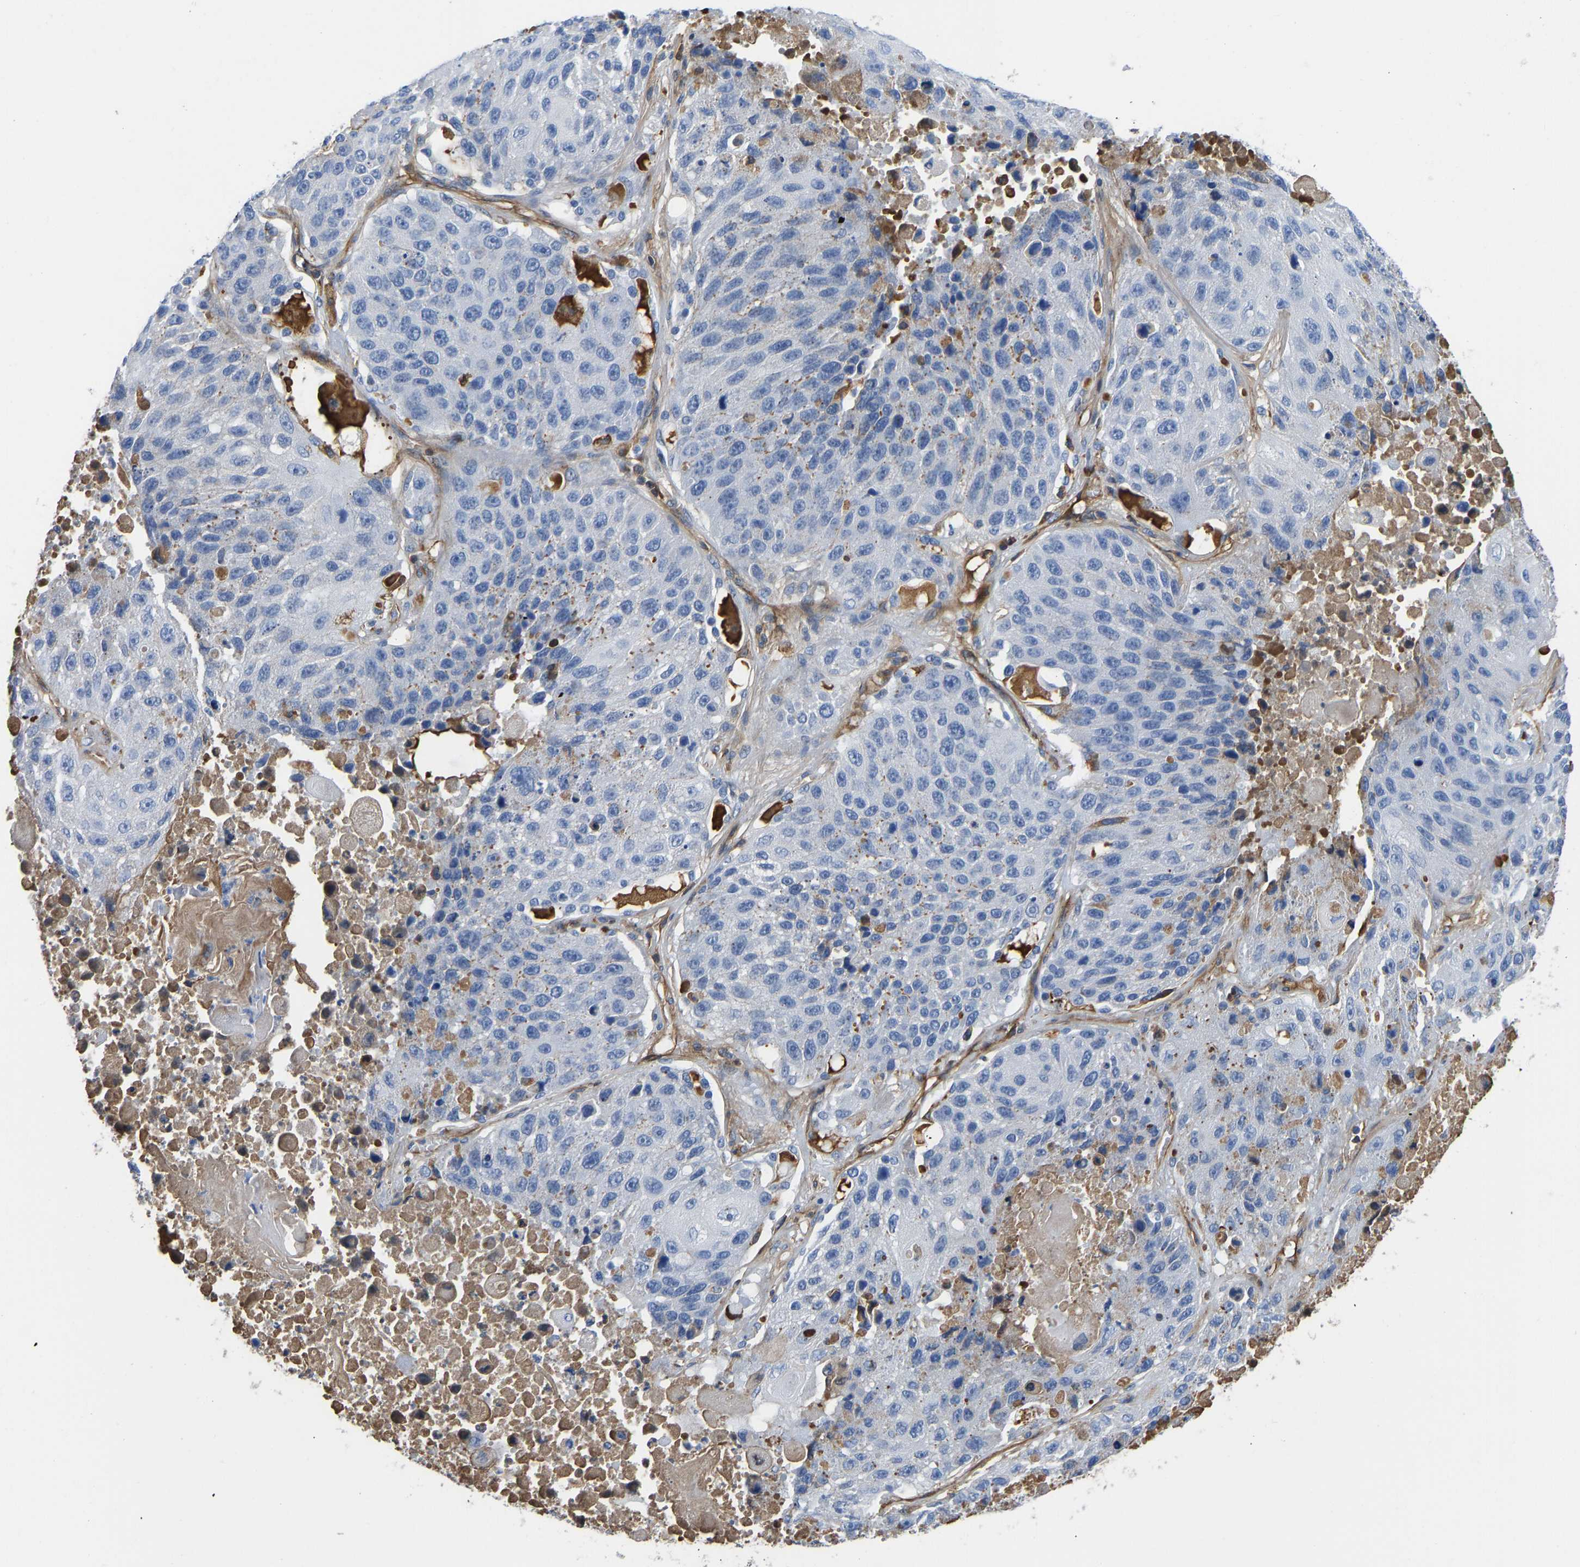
{"staining": {"intensity": "negative", "quantity": "none", "location": "none"}, "tissue": "lung cancer", "cell_type": "Tumor cells", "image_type": "cancer", "snomed": [{"axis": "morphology", "description": "Squamous cell carcinoma, NOS"}, {"axis": "topography", "description": "Lung"}], "caption": "Lung cancer (squamous cell carcinoma) was stained to show a protein in brown. There is no significant positivity in tumor cells. Nuclei are stained in blue.", "gene": "HSPG2", "patient": {"sex": "male", "age": 61}}